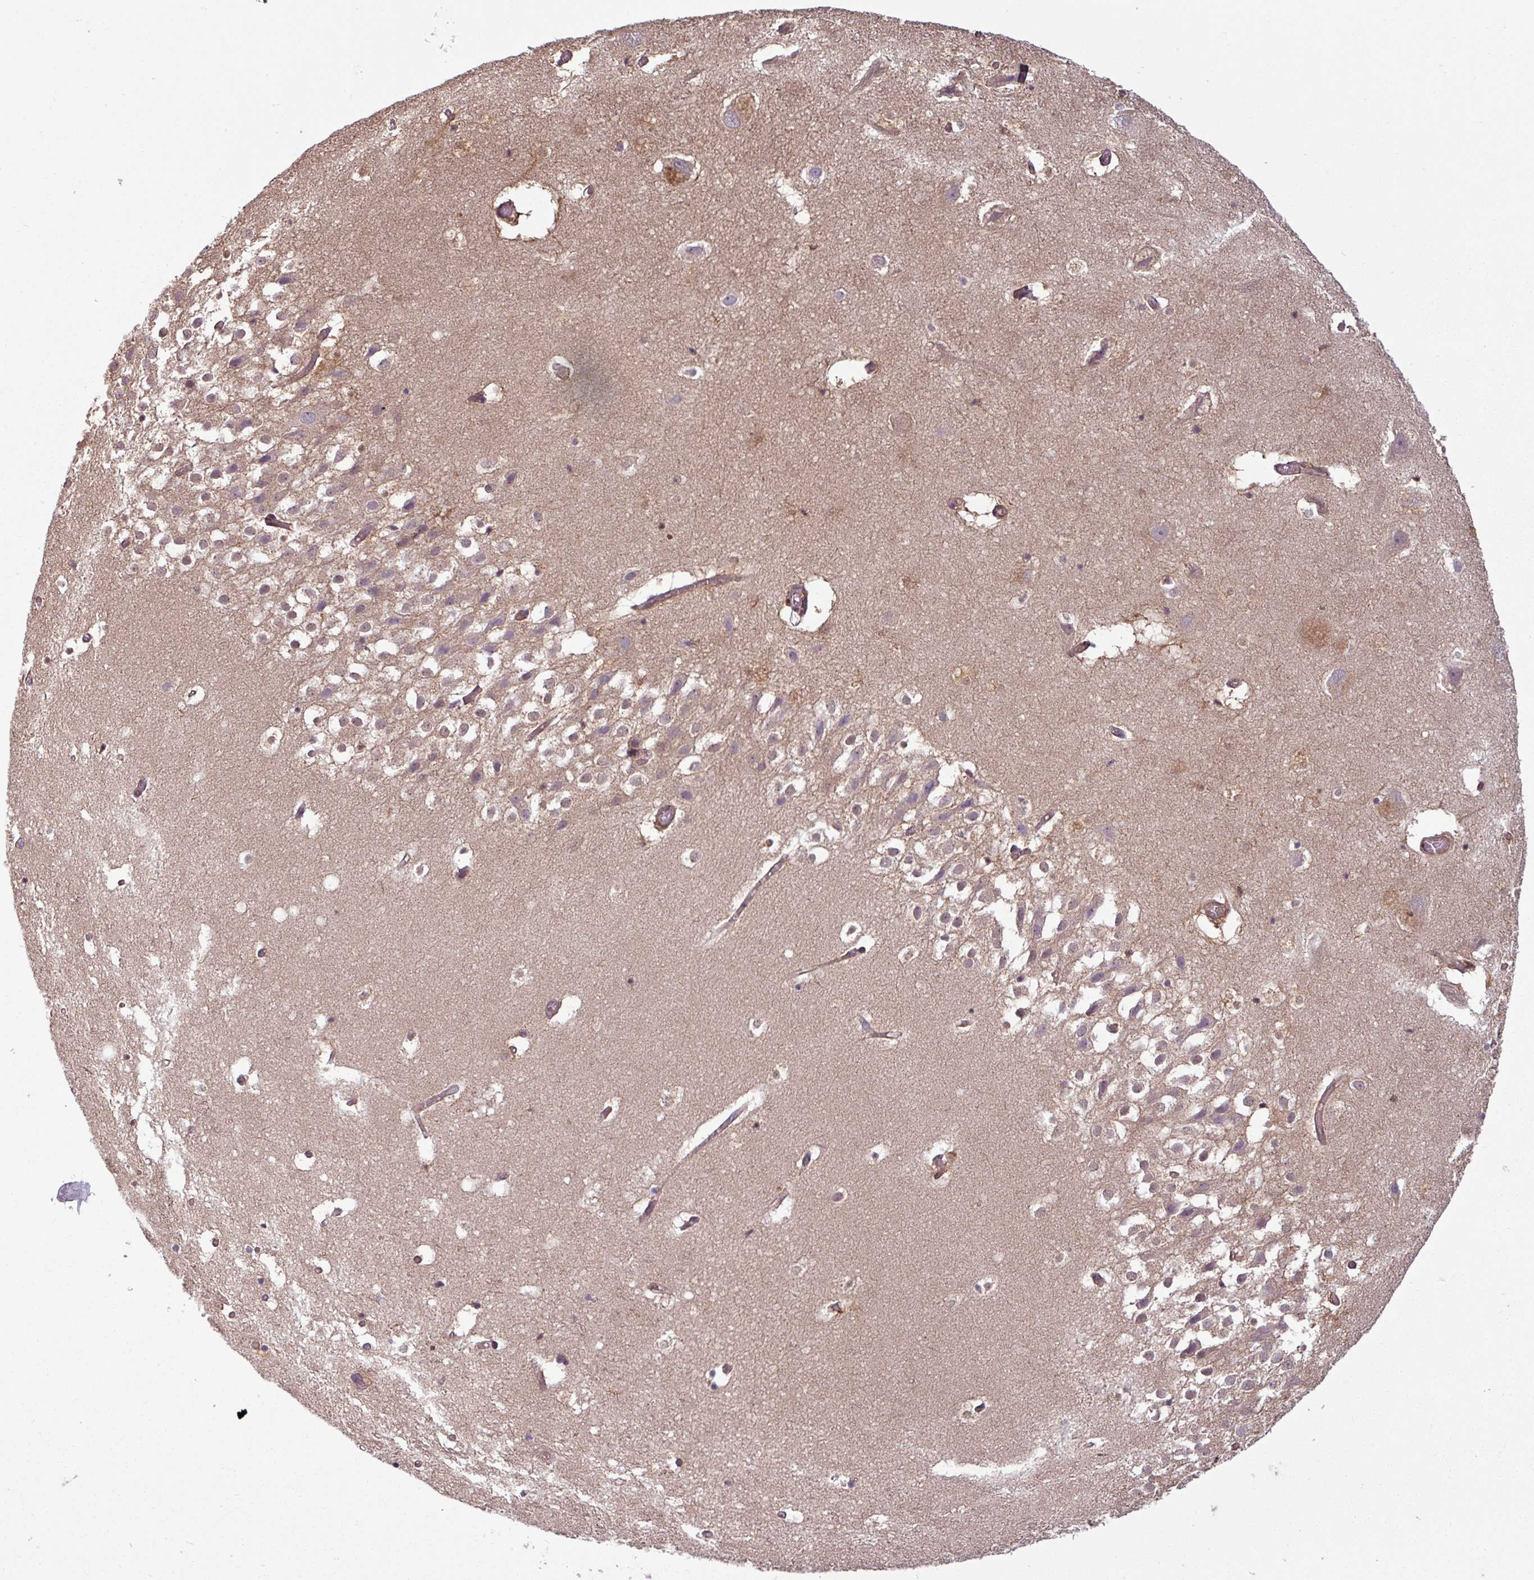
{"staining": {"intensity": "negative", "quantity": "none", "location": "none"}, "tissue": "hippocampus", "cell_type": "Glial cells", "image_type": "normal", "snomed": [{"axis": "morphology", "description": "Normal tissue, NOS"}, {"axis": "topography", "description": "Hippocampus"}], "caption": "An image of human hippocampus is negative for staining in glial cells. Nuclei are stained in blue.", "gene": "SH3BGRL", "patient": {"sex": "female", "age": 52}}